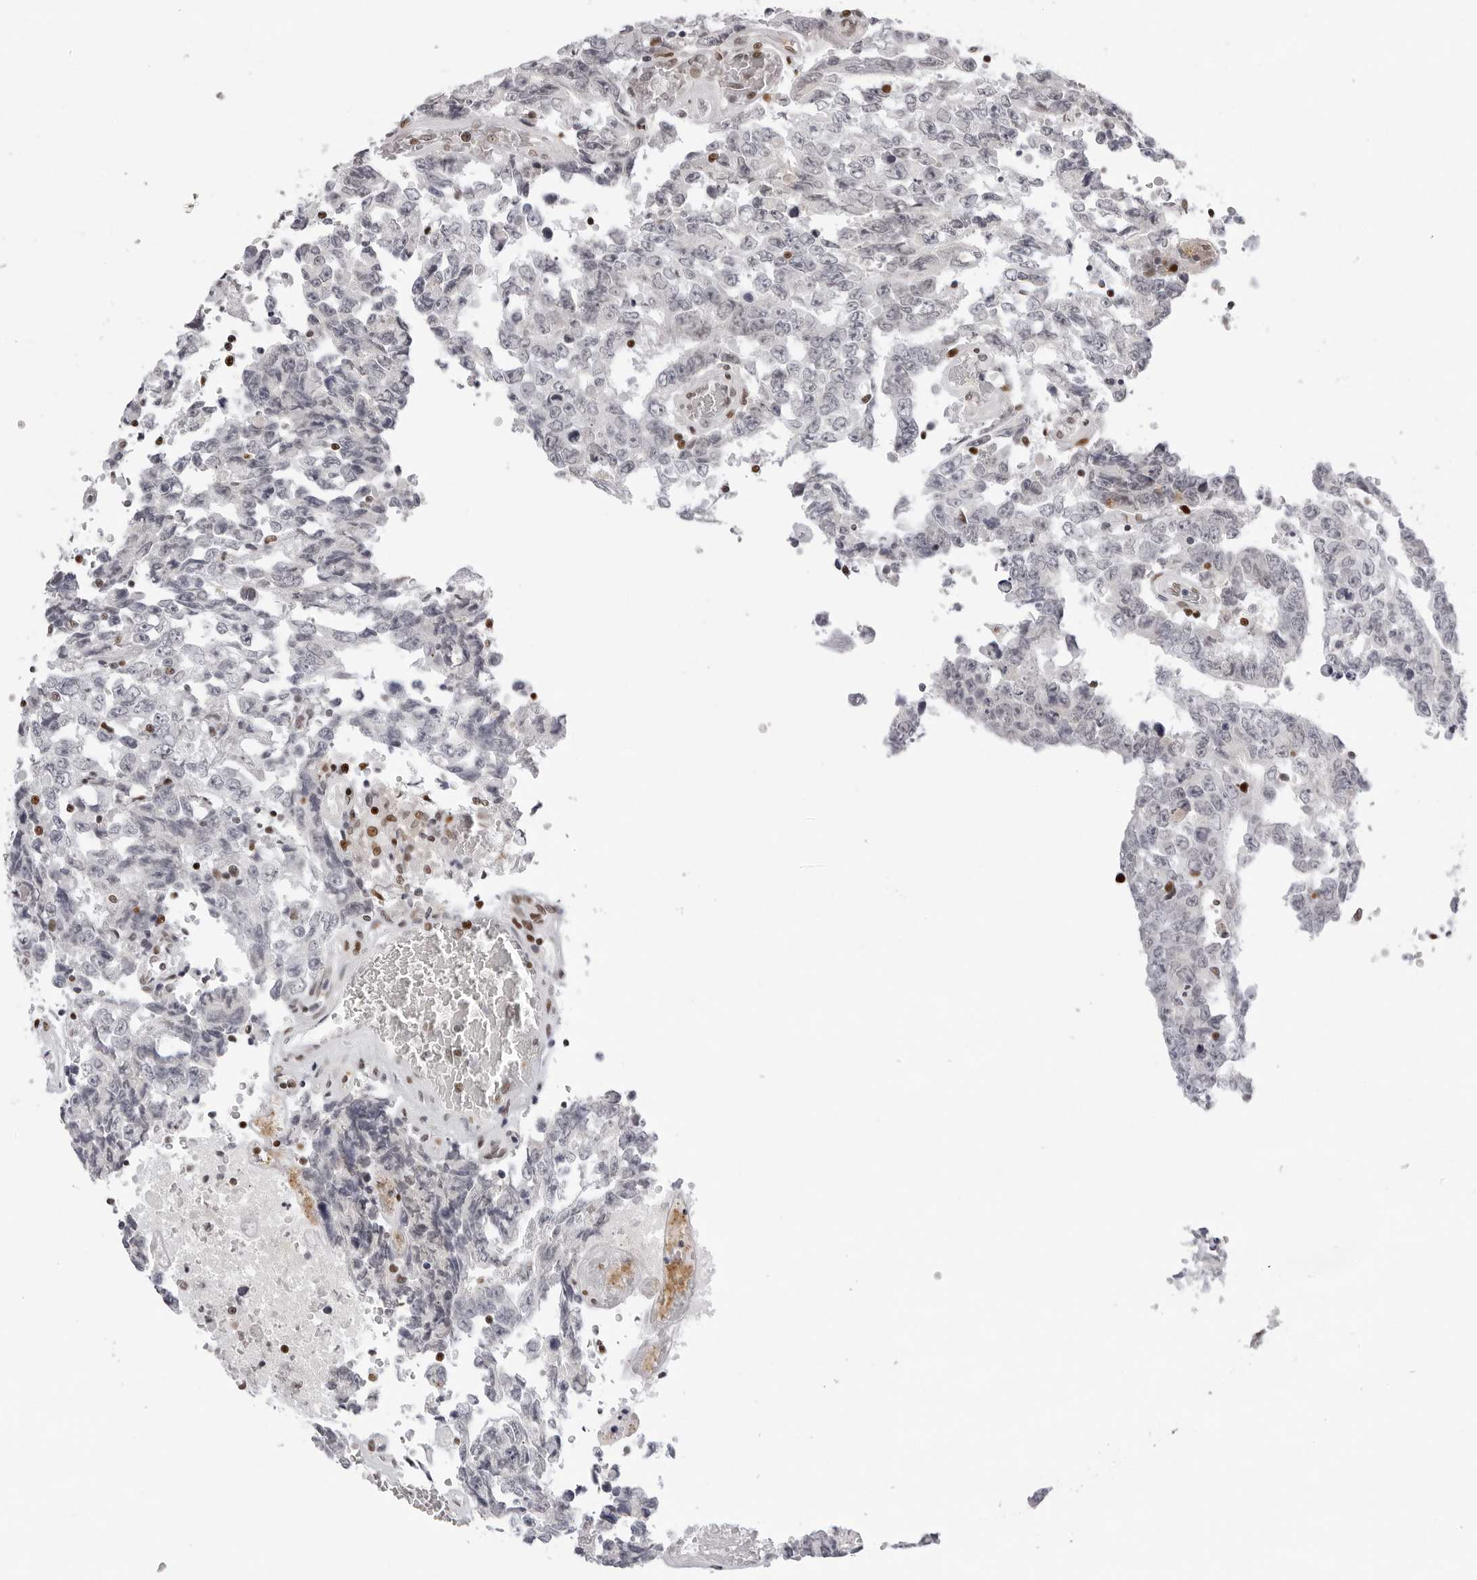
{"staining": {"intensity": "negative", "quantity": "none", "location": "none"}, "tissue": "testis cancer", "cell_type": "Tumor cells", "image_type": "cancer", "snomed": [{"axis": "morphology", "description": "Carcinoma, Embryonal, NOS"}, {"axis": "topography", "description": "Testis"}], "caption": "Immunohistochemical staining of testis embryonal carcinoma demonstrates no significant staining in tumor cells.", "gene": "OGG1", "patient": {"sex": "male", "age": 26}}